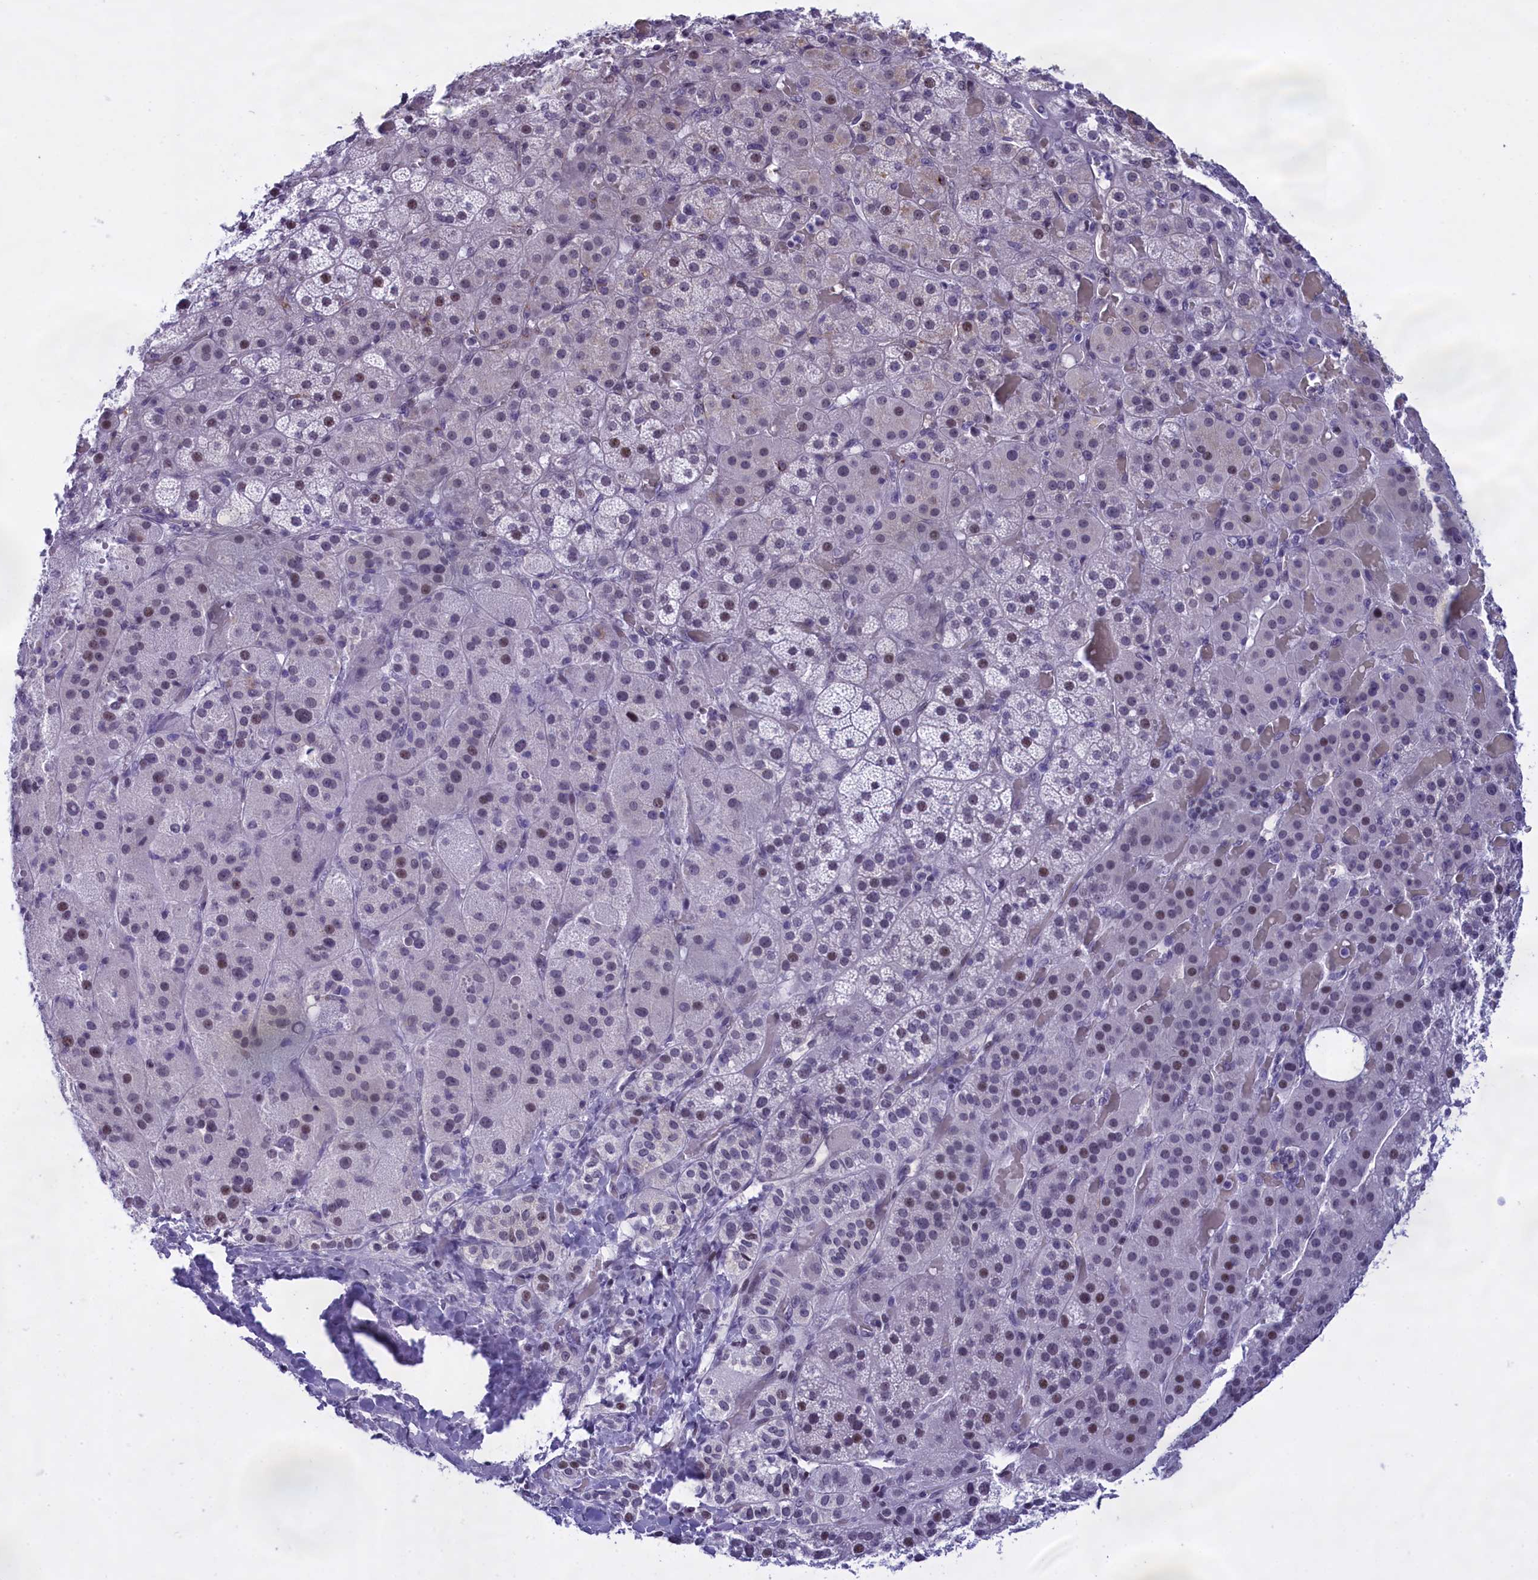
{"staining": {"intensity": "moderate", "quantity": "25%-75%", "location": "nuclear"}, "tissue": "adrenal gland", "cell_type": "Glandular cells", "image_type": "normal", "snomed": [{"axis": "morphology", "description": "Normal tissue, NOS"}, {"axis": "topography", "description": "Adrenal gland"}], "caption": "Adrenal gland stained with IHC demonstrates moderate nuclear positivity in approximately 25%-75% of glandular cells.", "gene": "SPIRE2", "patient": {"sex": "male", "age": 57}}